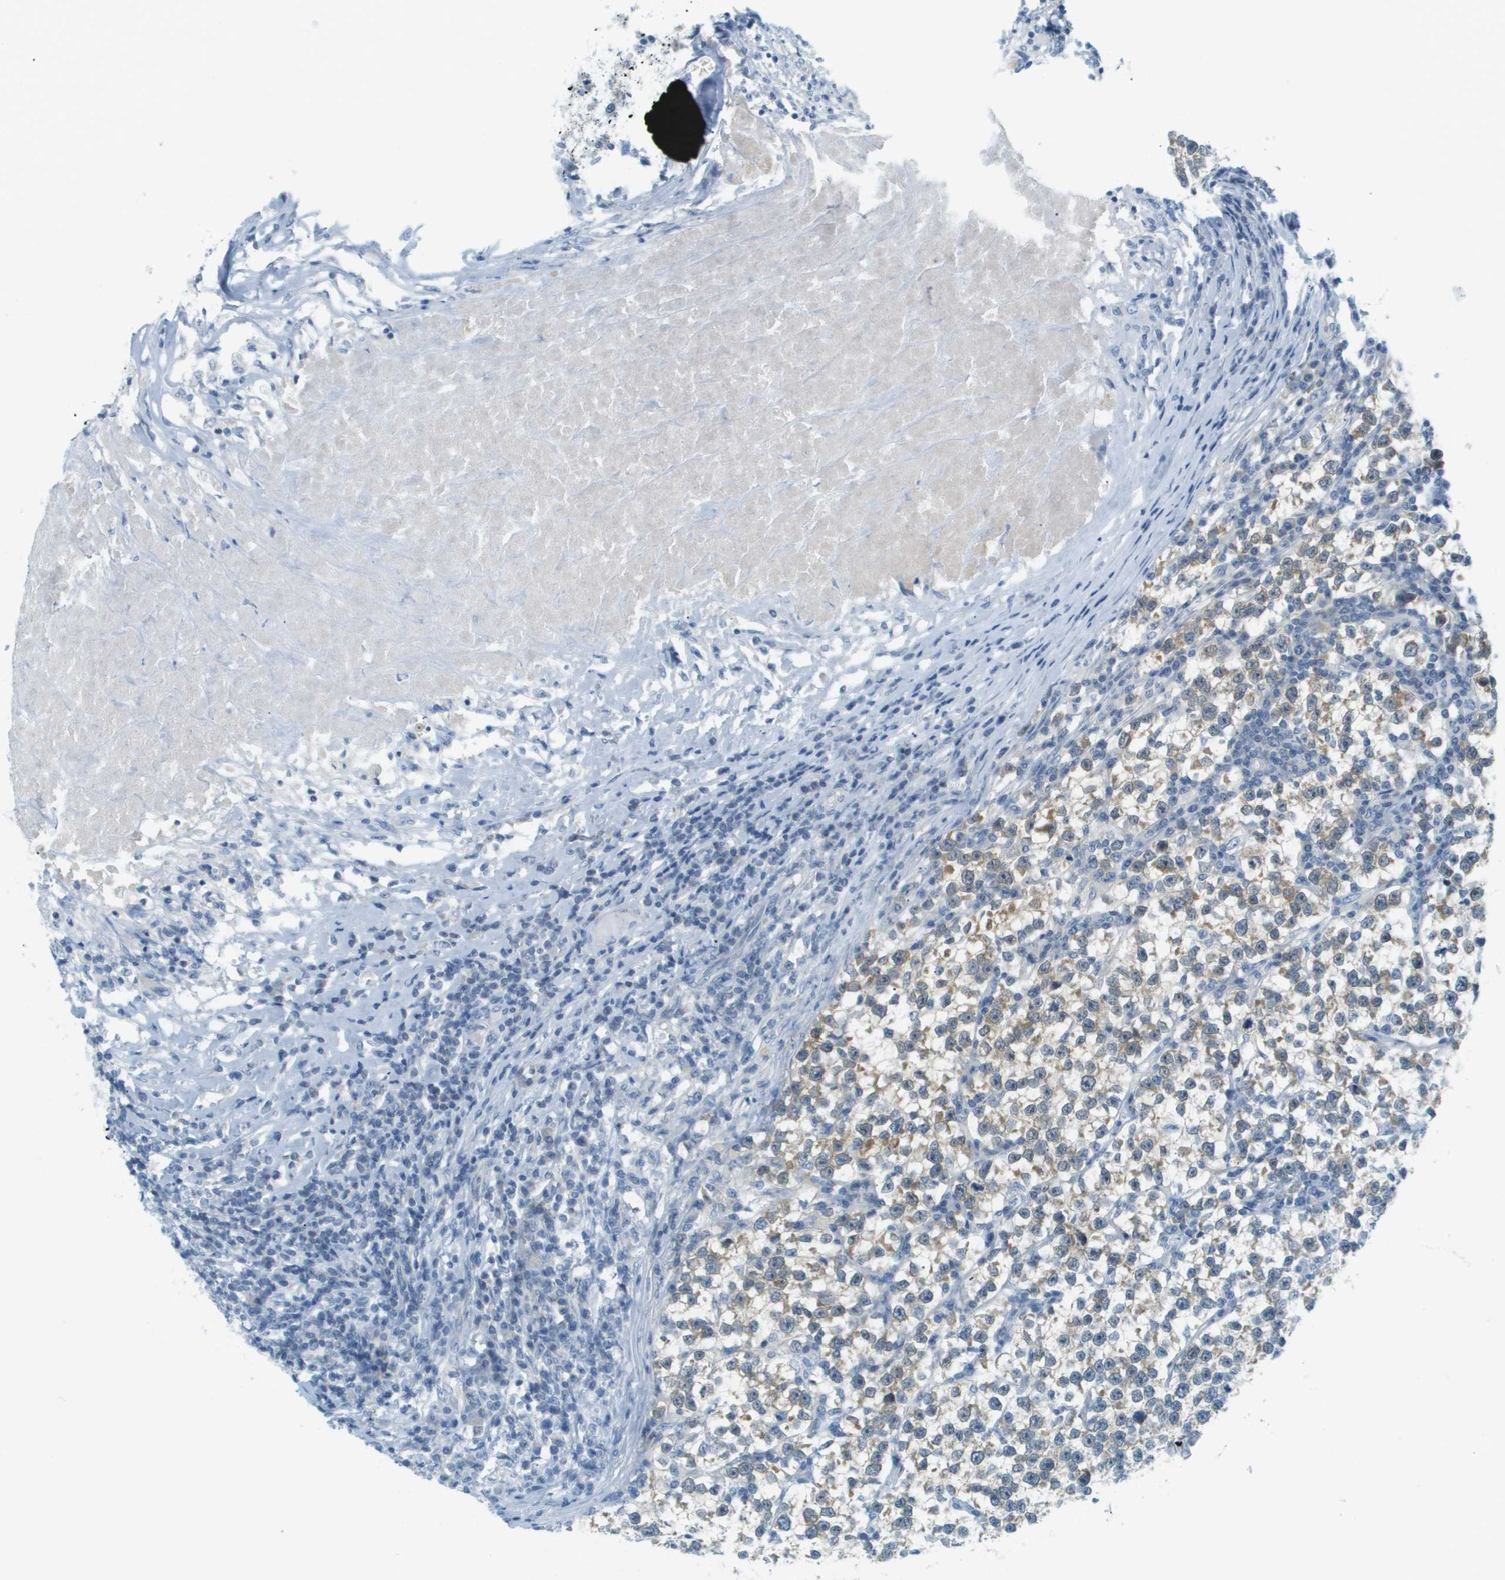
{"staining": {"intensity": "weak", "quantity": "25%-75%", "location": "cytoplasmic/membranous"}, "tissue": "testis cancer", "cell_type": "Tumor cells", "image_type": "cancer", "snomed": [{"axis": "morphology", "description": "Normal tissue, NOS"}, {"axis": "morphology", "description": "Seminoma, NOS"}, {"axis": "topography", "description": "Testis"}], "caption": "An image showing weak cytoplasmic/membranous positivity in approximately 25%-75% of tumor cells in testis seminoma, as visualized by brown immunohistochemical staining.", "gene": "SMYD5", "patient": {"sex": "male", "age": 43}}